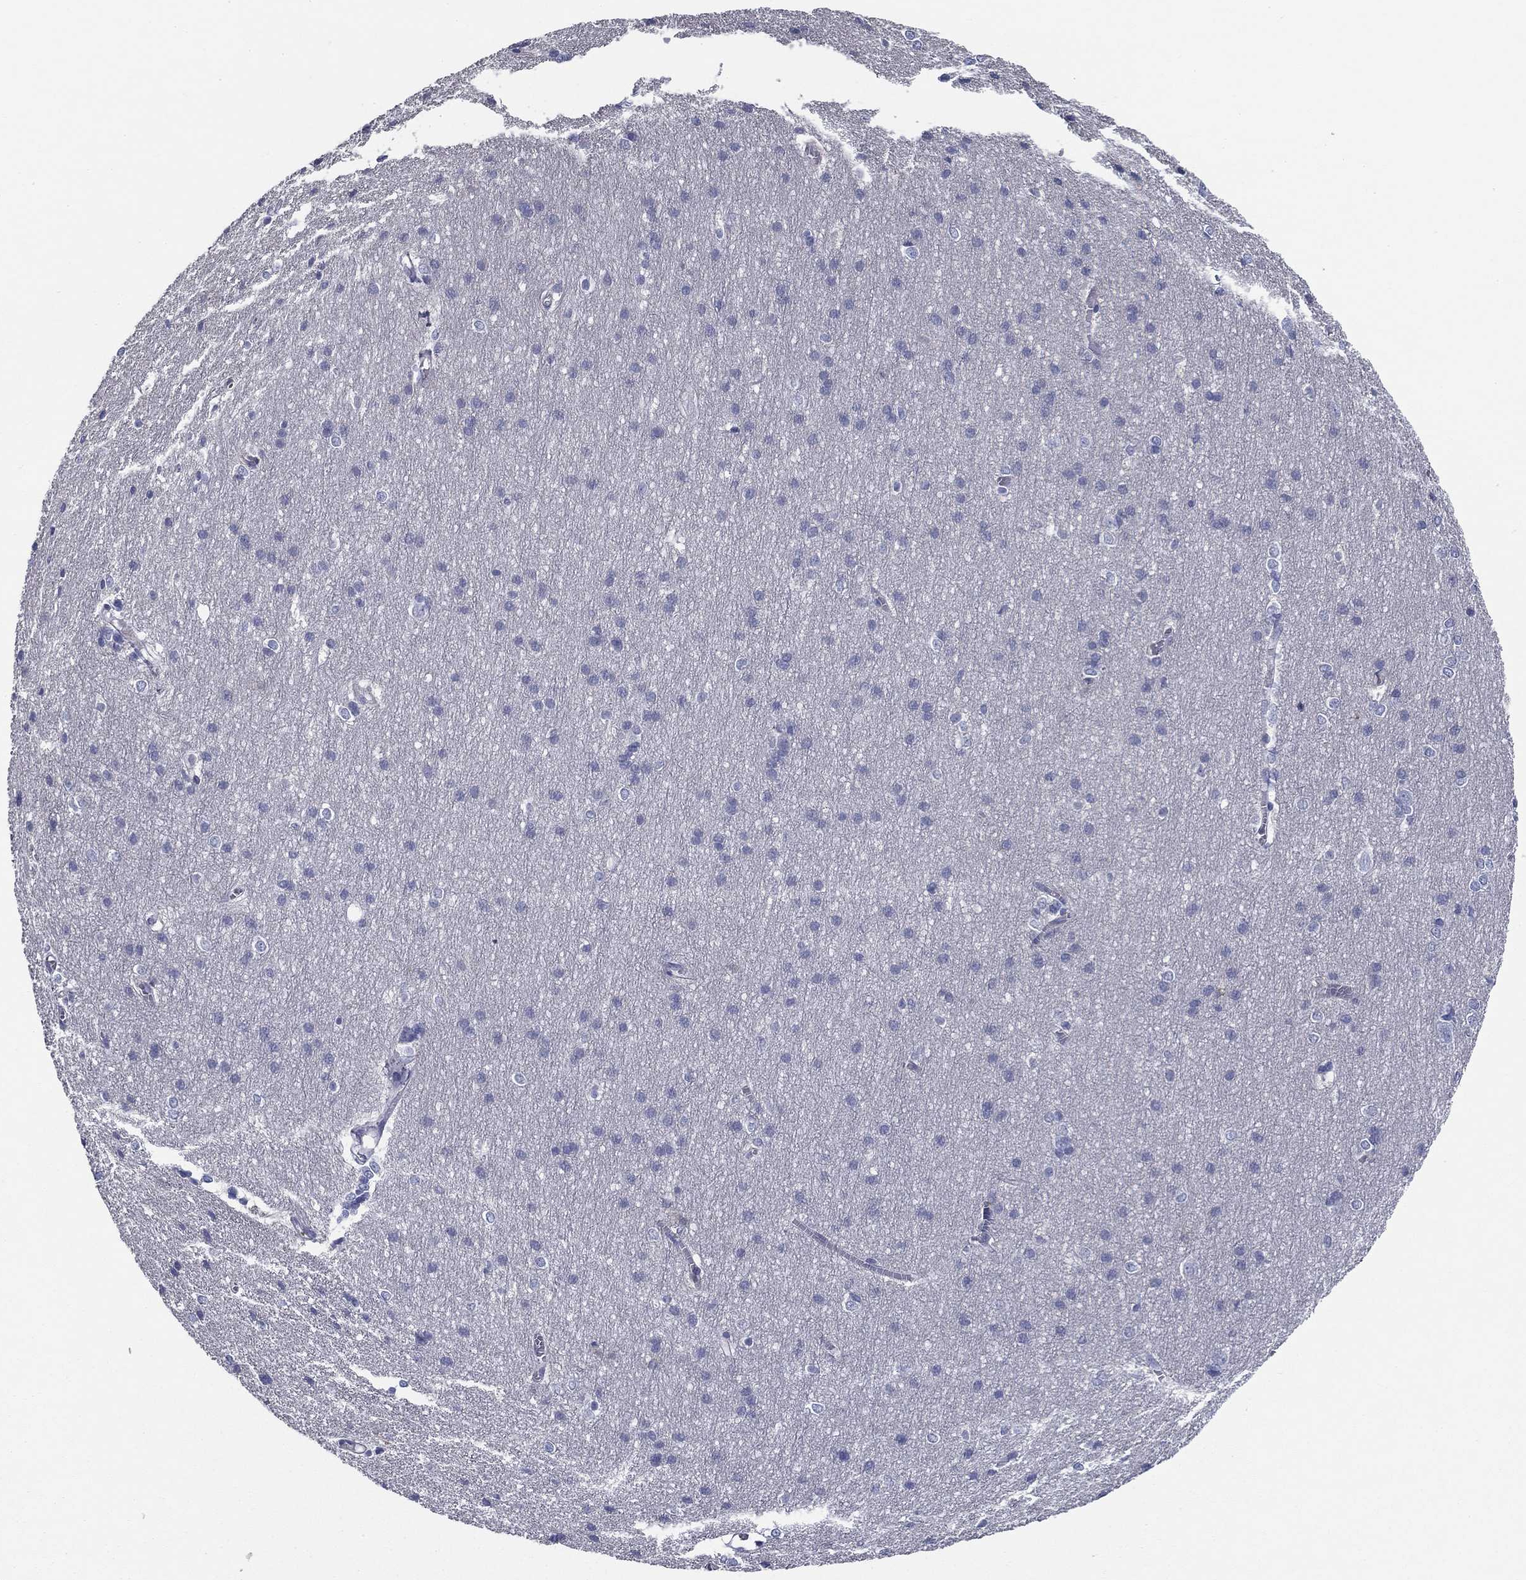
{"staining": {"intensity": "negative", "quantity": "none", "location": "none"}, "tissue": "cerebral cortex", "cell_type": "Endothelial cells", "image_type": "normal", "snomed": [{"axis": "morphology", "description": "Normal tissue, NOS"}, {"axis": "topography", "description": "Cerebral cortex"}], "caption": "High power microscopy histopathology image of an immunohistochemistry (IHC) photomicrograph of unremarkable cerebral cortex, revealing no significant staining in endothelial cells. (Immunohistochemistry (ihc), brightfield microscopy, high magnification).", "gene": "CPLX4", "patient": {"sex": "male", "age": 37}}